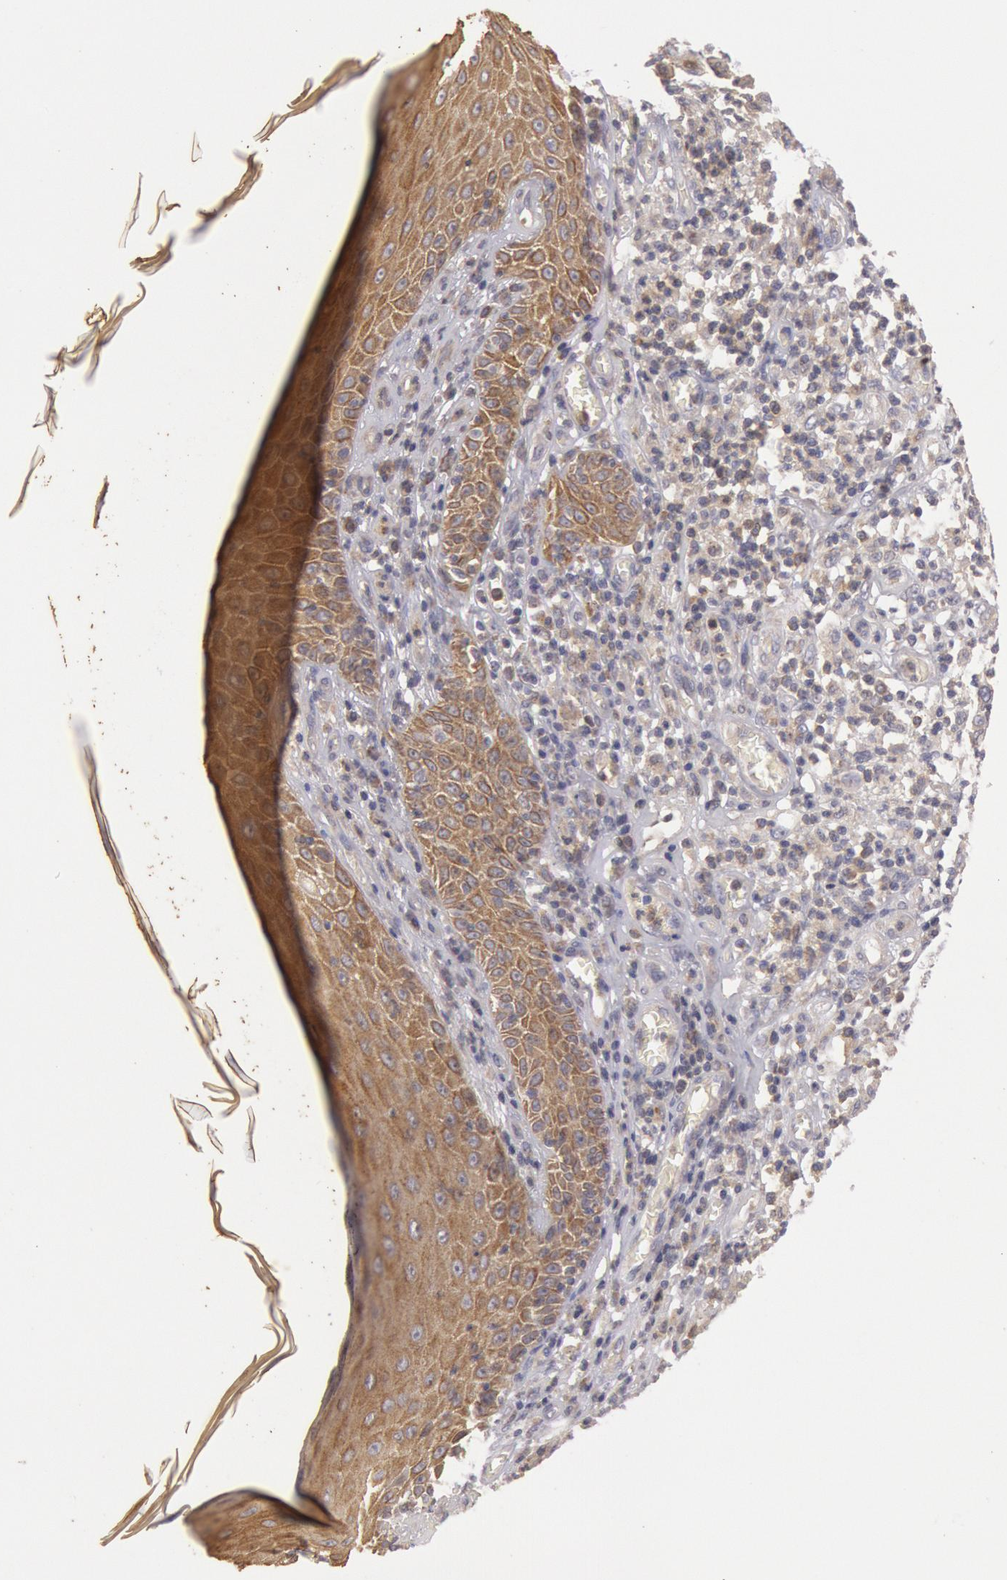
{"staining": {"intensity": "negative", "quantity": "none", "location": "none"}, "tissue": "melanoma", "cell_type": "Tumor cells", "image_type": "cancer", "snomed": [{"axis": "morphology", "description": "Malignant melanoma, NOS"}, {"axis": "topography", "description": "Skin"}], "caption": "This is an immunohistochemistry (IHC) histopathology image of human melanoma. There is no positivity in tumor cells.", "gene": "PLA2G6", "patient": {"sex": "female", "age": 49}}